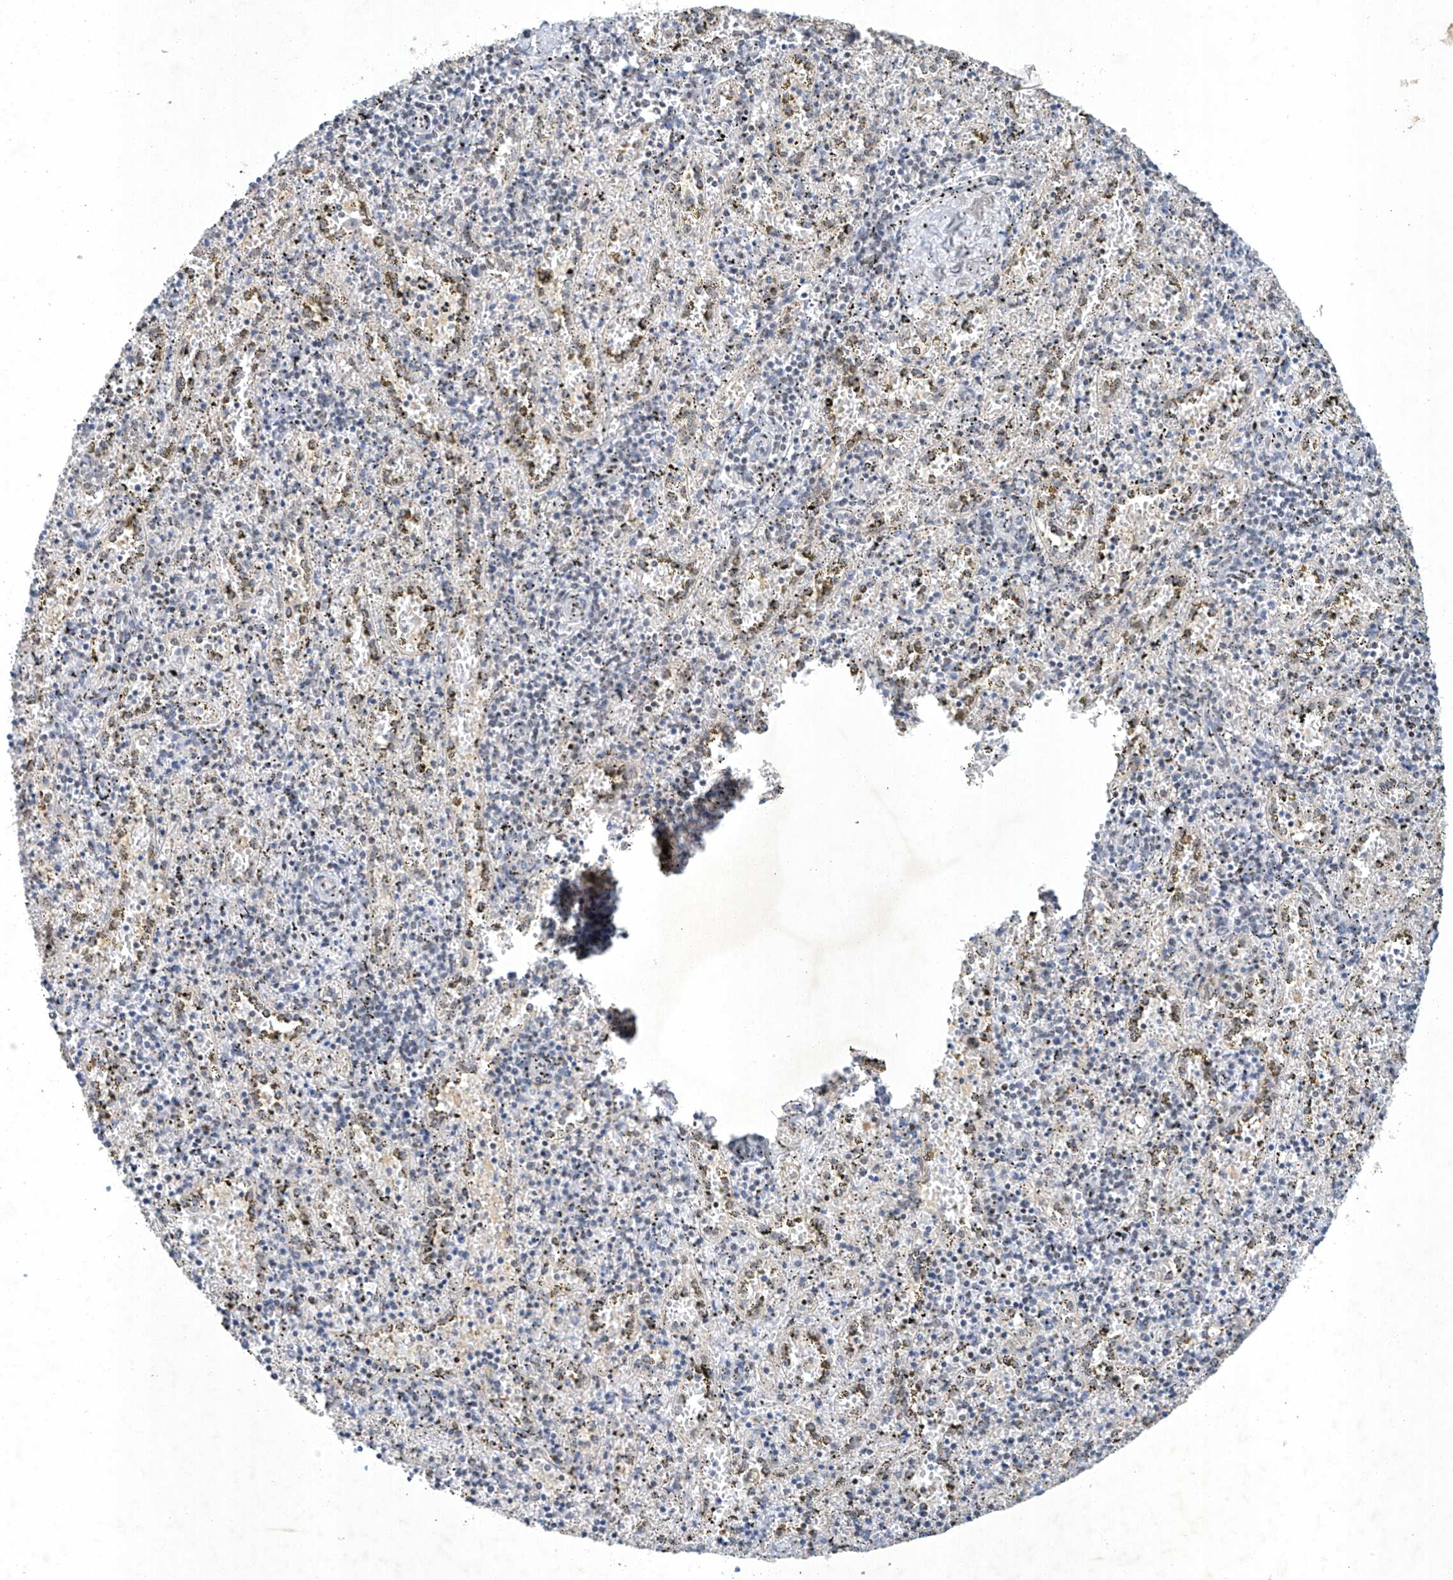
{"staining": {"intensity": "negative", "quantity": "none", "location": "none"}, "tissue": "spleen", "cell_type": "Cells in red pulp", "image_type": "normal", "snomed": [{"axis": "morphology", "description": "Normal tissue, NOS"}, {"axis": "topography", "description": "Spleen"}], "caption": "This is an IHC micrograph of benign spleen. There is no expression in cells in red pulp.", "gene": "TAF8", "patient": {"sex": "male", "age": 11}}